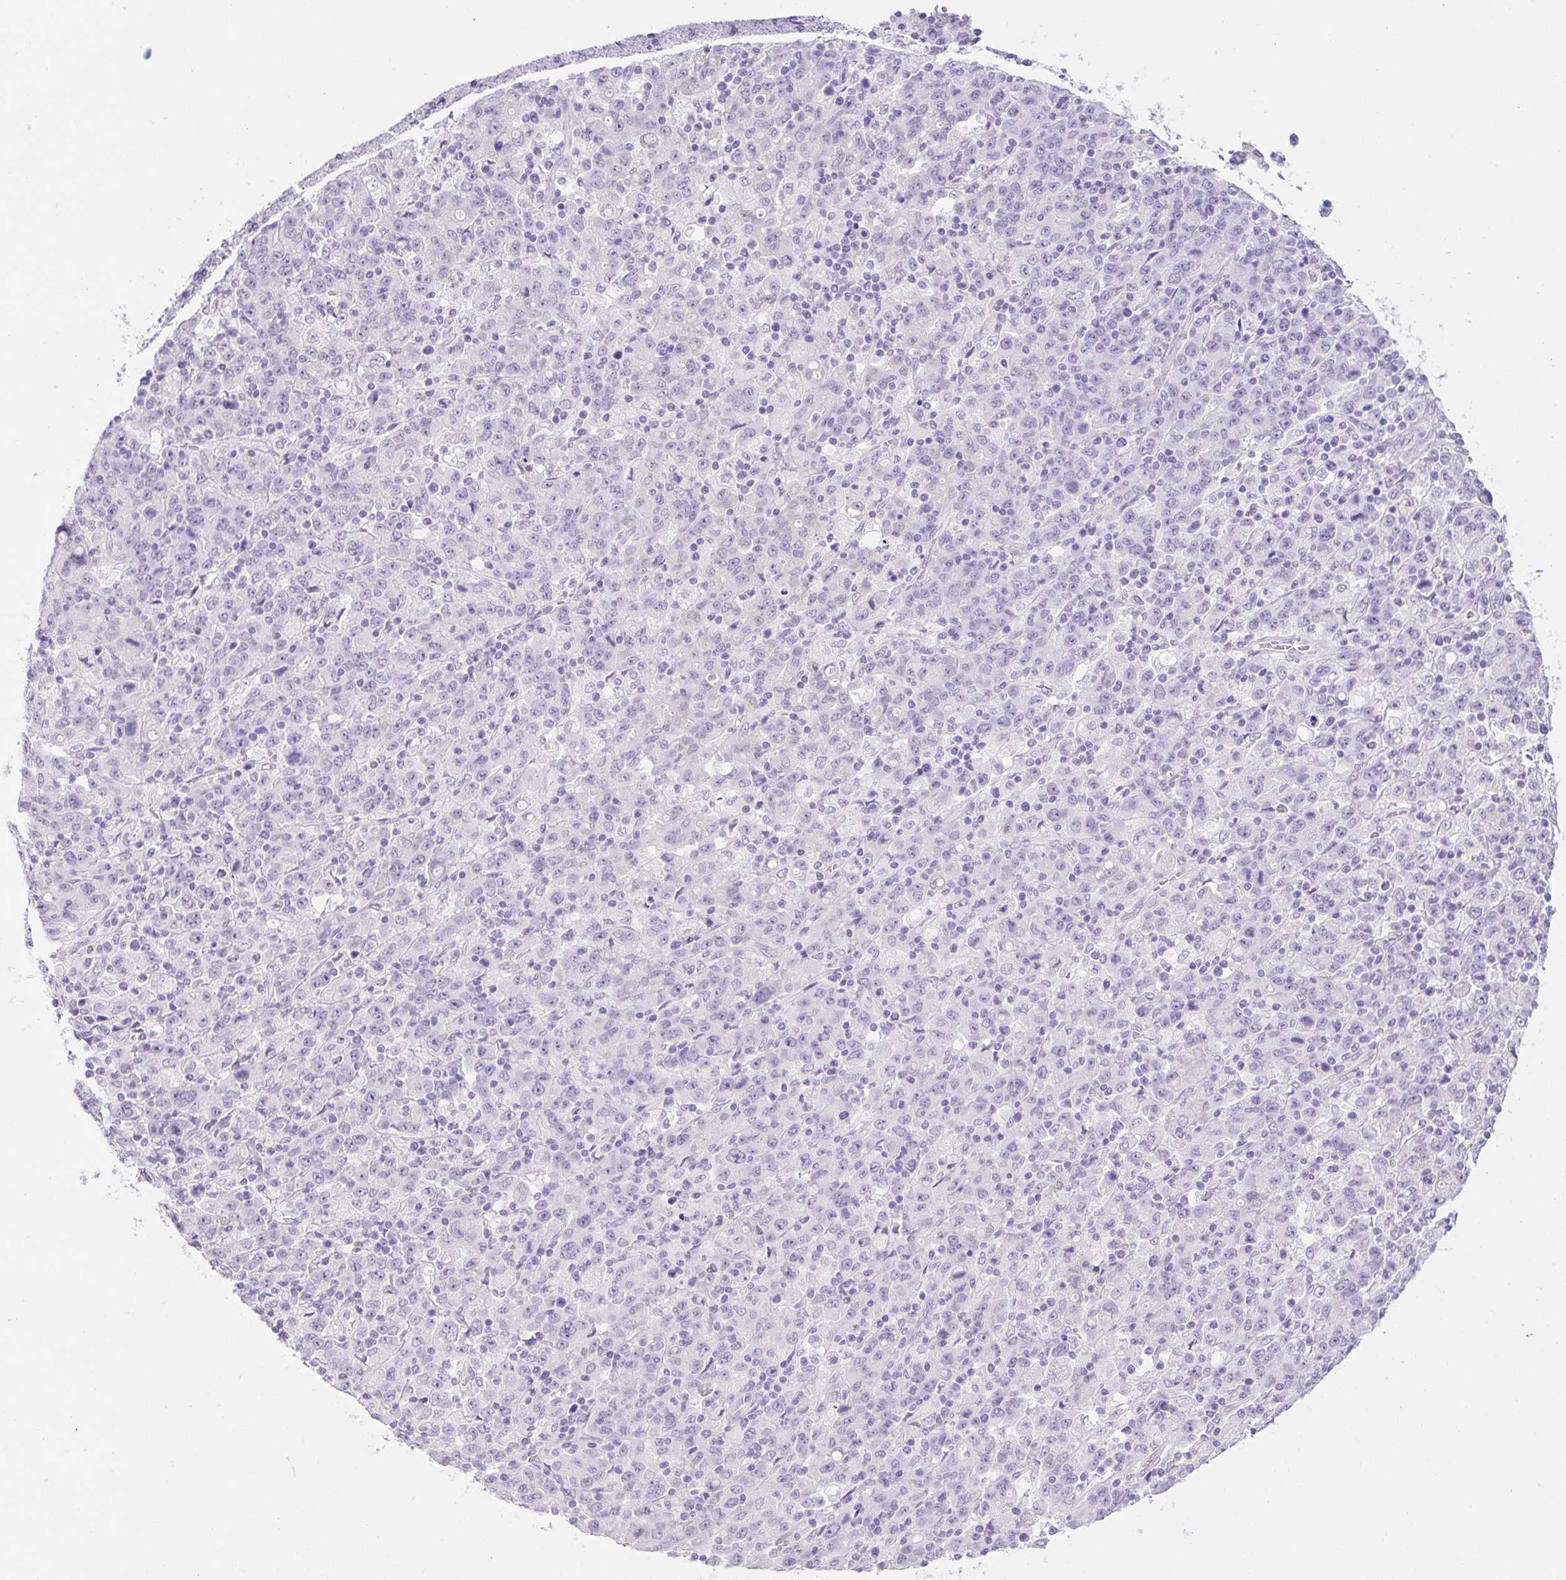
{"staining": {"intensity": "negative", "quantity": "none", "location": "none"}, "tissue": "stomach cancer", "cell_type": "Tumor cells", "image_type": "cancer", "snomed": [{"axis": "morphology", "description": "Adenocarcinoma, NOS"}, {"axis": "topography", "description": "Stomach, upper"}], "caption": "Stomach cancer was stained to show a protein in brown. There is no significant positivity in tumor cells.", "gene": "BCAS1", "patient": {"sex": "male", "age": 69}}